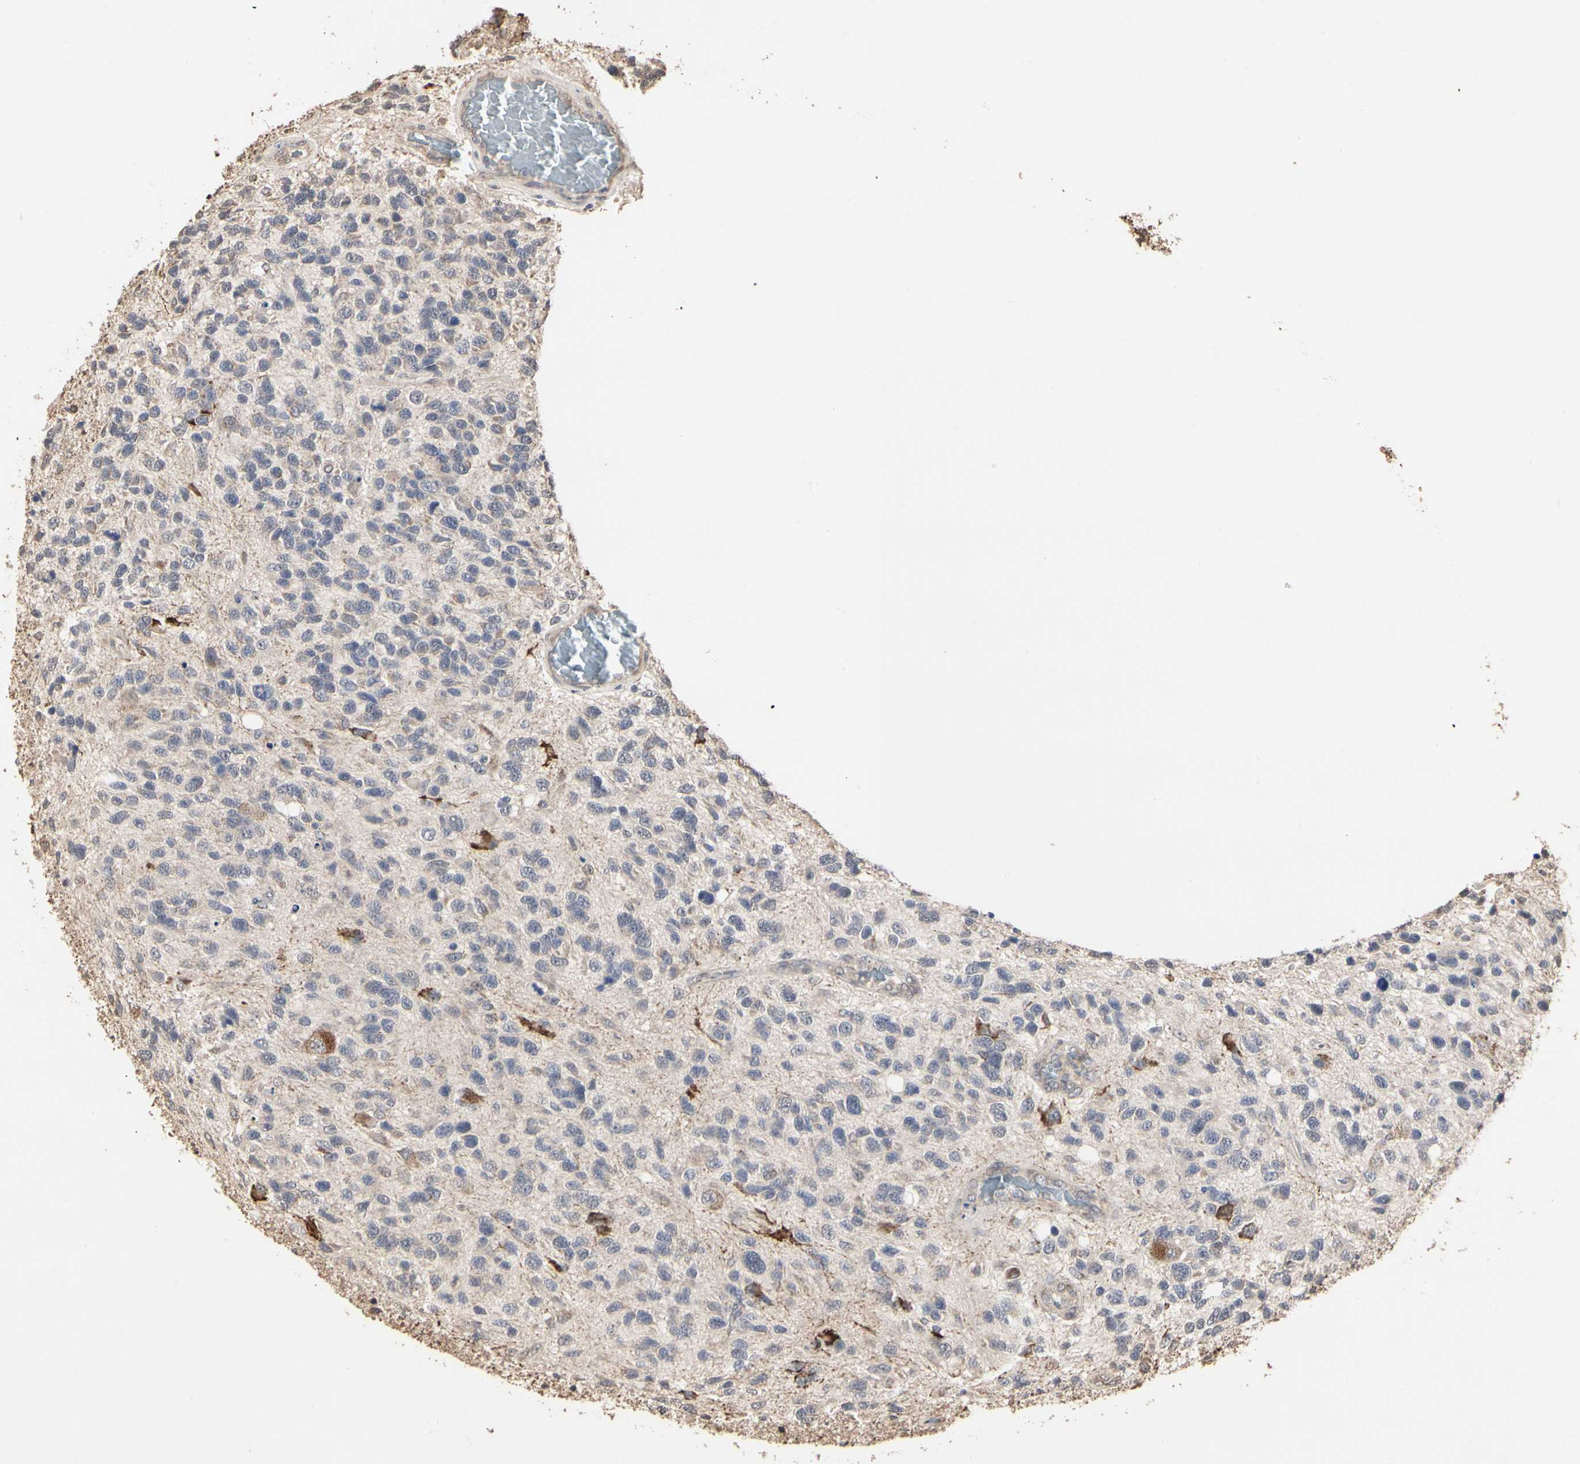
{"staining": {"intensity": "strong", "quantity": "<25%", "location": "cytoplasmic/membranous"}, "tissue": "glioma", "cell_type": "Tumor cells", "image_type": "cancer", "snomed": [{"axis": "morphology", "description": "Glioma, malignant, High grade"}, {"axis": "topography", "description": "Brain"}], "caption": "DAB immunohistochemical staining of human high-grade glioma (malignant) reveals strong cytoplasmic/membranous protein staining in about <25% of tumor cells.", "gene": "TAOK1", "patient": {"sex": "female", "age": 58}}